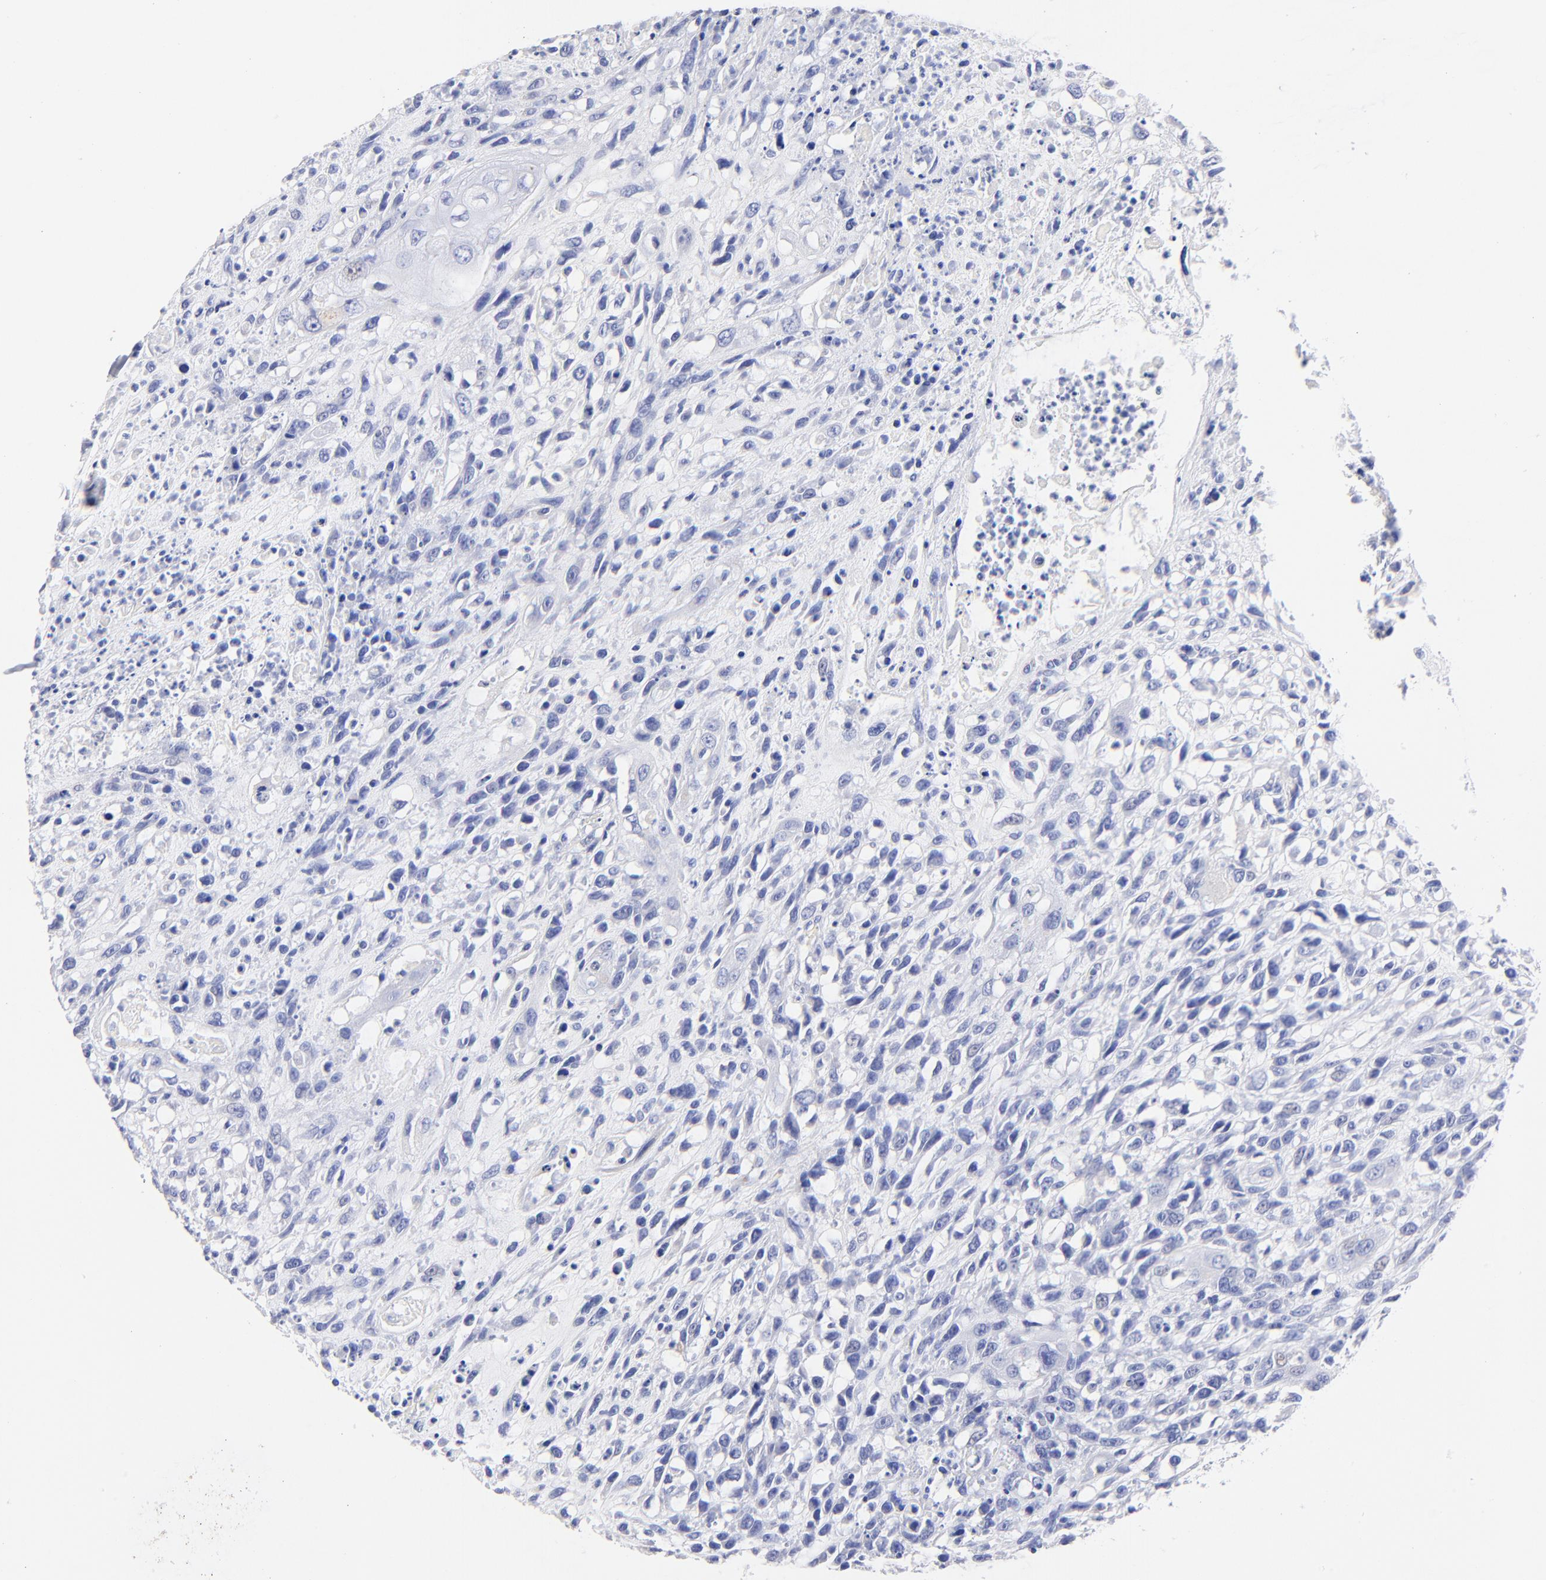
{"staining": {"intensity": "negative", "quantity": "none", "location": "none"}, "tissue": "head and neck cancer", "cell_type": "Tumor cells", "image_type": "cancer", "snomed": [{"axis": "morphology", "description": "Necrosis, NOS"}, {"axis": "morphology", "description": "Neoplasm, malignant, NOS"}, {"axis": "topography", "description": "Salivary gland"}, {"axis": "topography", "description": "Head-Neck"}], "caption": "This is a photomicrograph of immunohistochemistry (IHC) staining of head and neck neoplasm (malignant), which shows no expression in tumor cells. (DAB (3,3'-diaminobenzidine) IHC, high magnification).", "gene": "HORMAD2", "patient": {"sex": "male", "age": 43}}